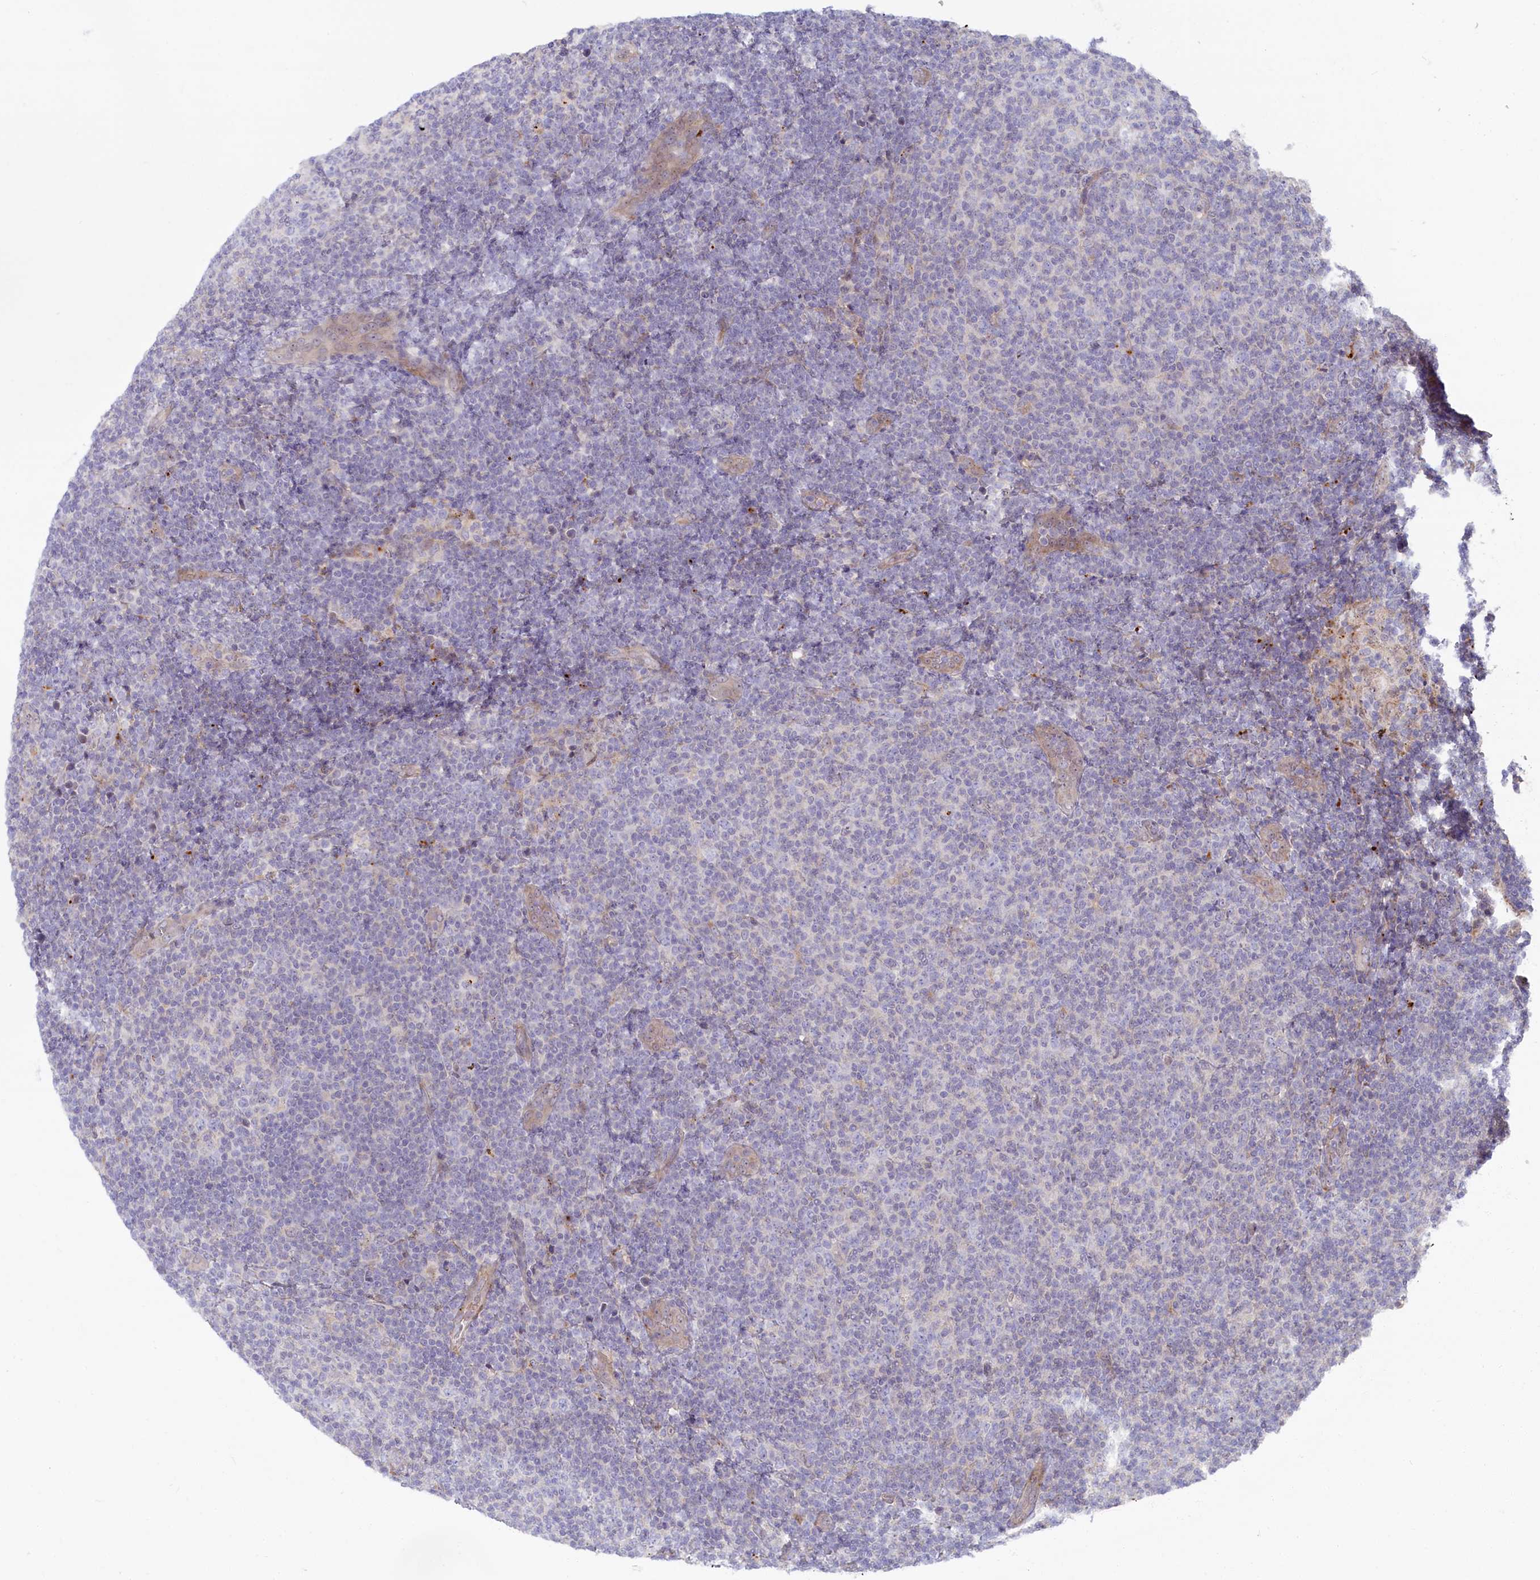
{"staining": {"intensity": "negative", "quantity": "none", "location": "none"}, "tissue": "lymphoma", "cell_type": "Tumor cells", "image_type": "cancer", "snomed": [{"axis": "morphology", "description": "Malignant lymphoma, non-Hodgkin's type, Low grade"}, {"axis": "topography", "description": "Lymph node"}], "caption": "This is an immunohistochemistry micrograph of human malignant lymphoma, non-Hodgkin's type (low-grade). There is no staining in tumor cells.", "gene": "FCSK", "patient": {"sex": "male", "age": 66}}